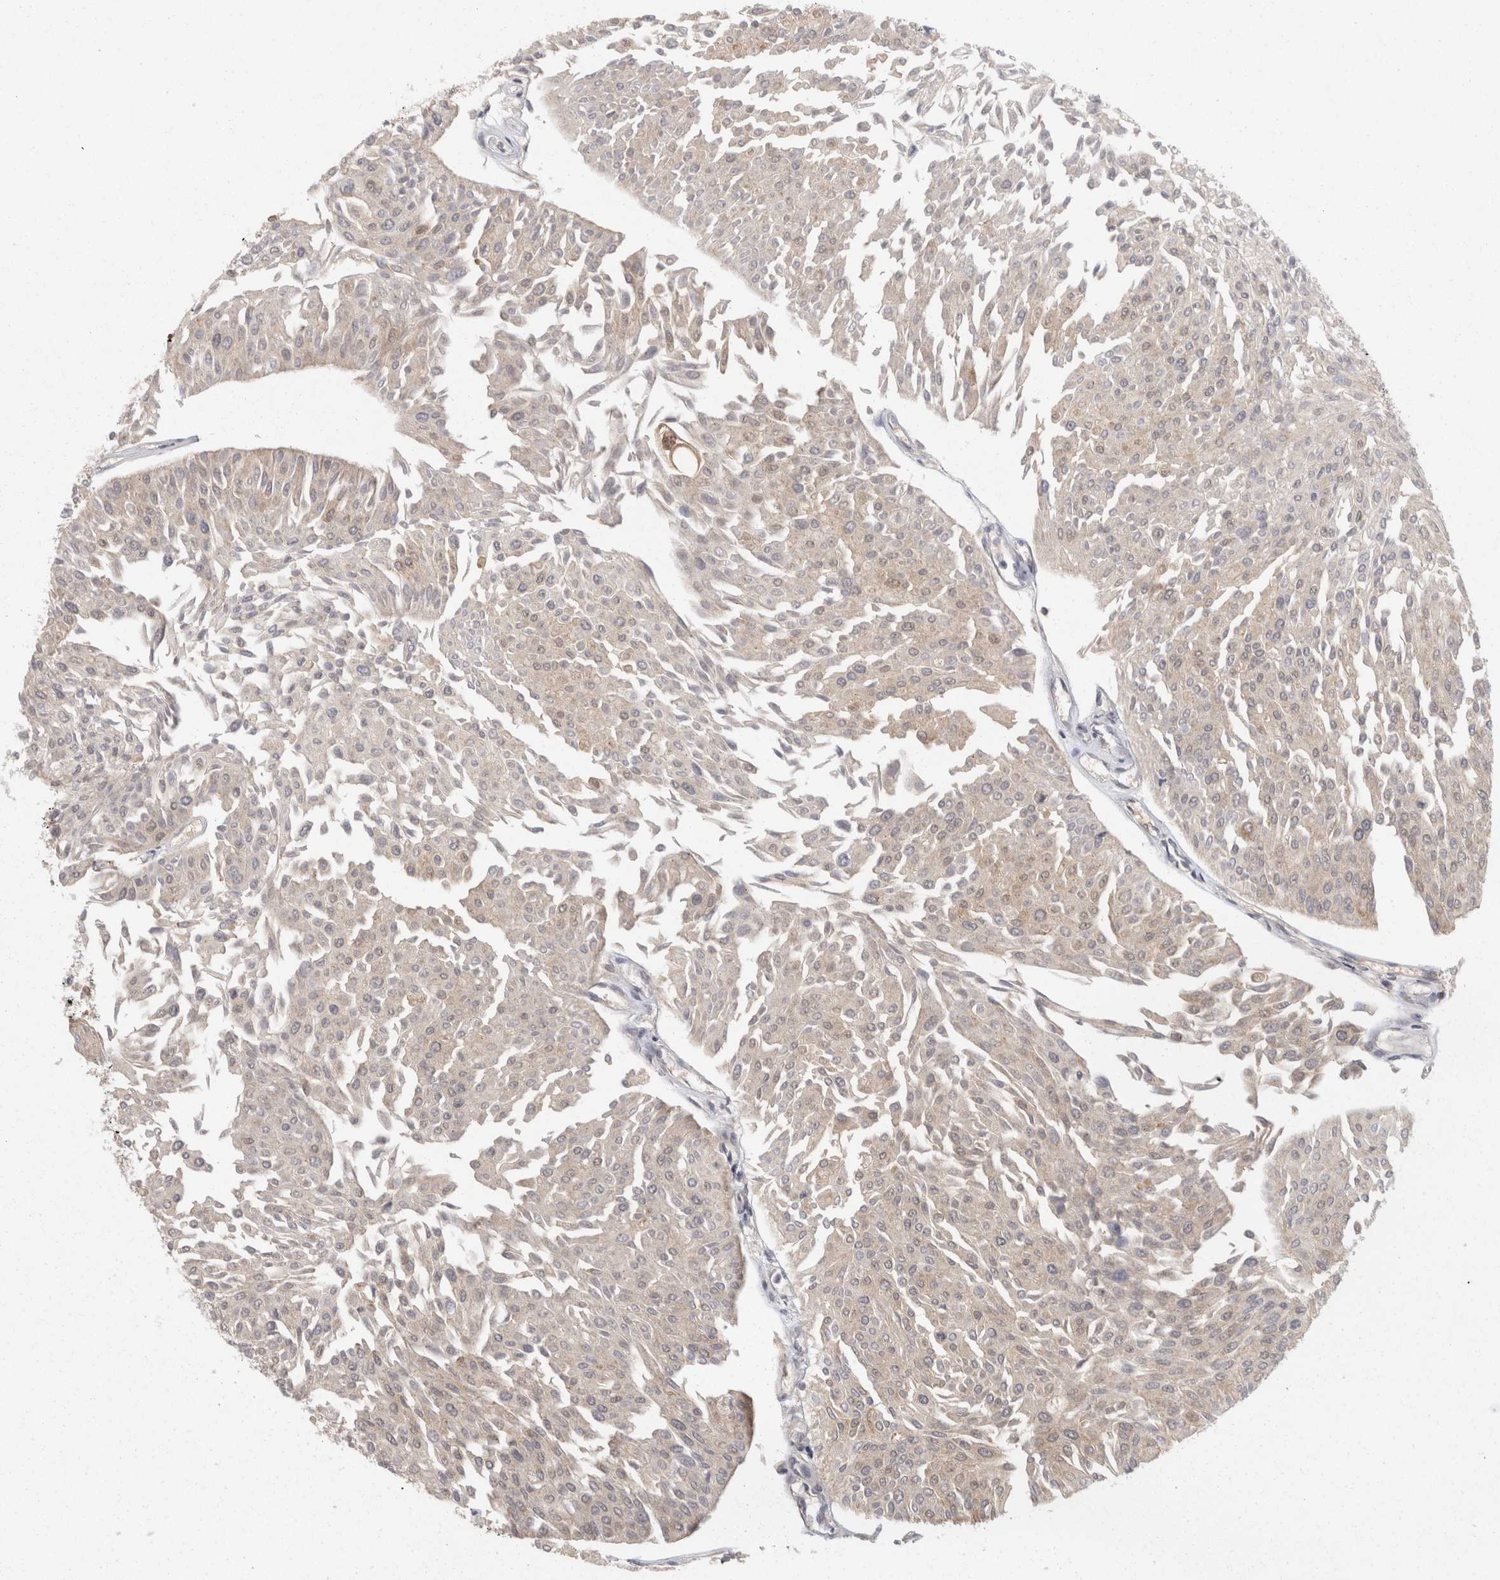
{"staining": {"intensity": "weak", "quantity": "25%-75%", "location": "cytoplasmic/membranous"}, "tissue": "urothelial cancer", "cell_type": "Tumor cells", "image_type": "cancer", "snomed": [{"axis": "morphology", "description": "Urothelial carcinoma, Low grade"}, {"axis": "topography", "description": "Urinary bladder"}], "caption": "A brown stain labels weak cytoplasmic/membranous expression of a protein in low-grade urothelial carcinoma tumor cells.", "gene": "ACAT2", "patient": {"sex": "male", "age": 67}}